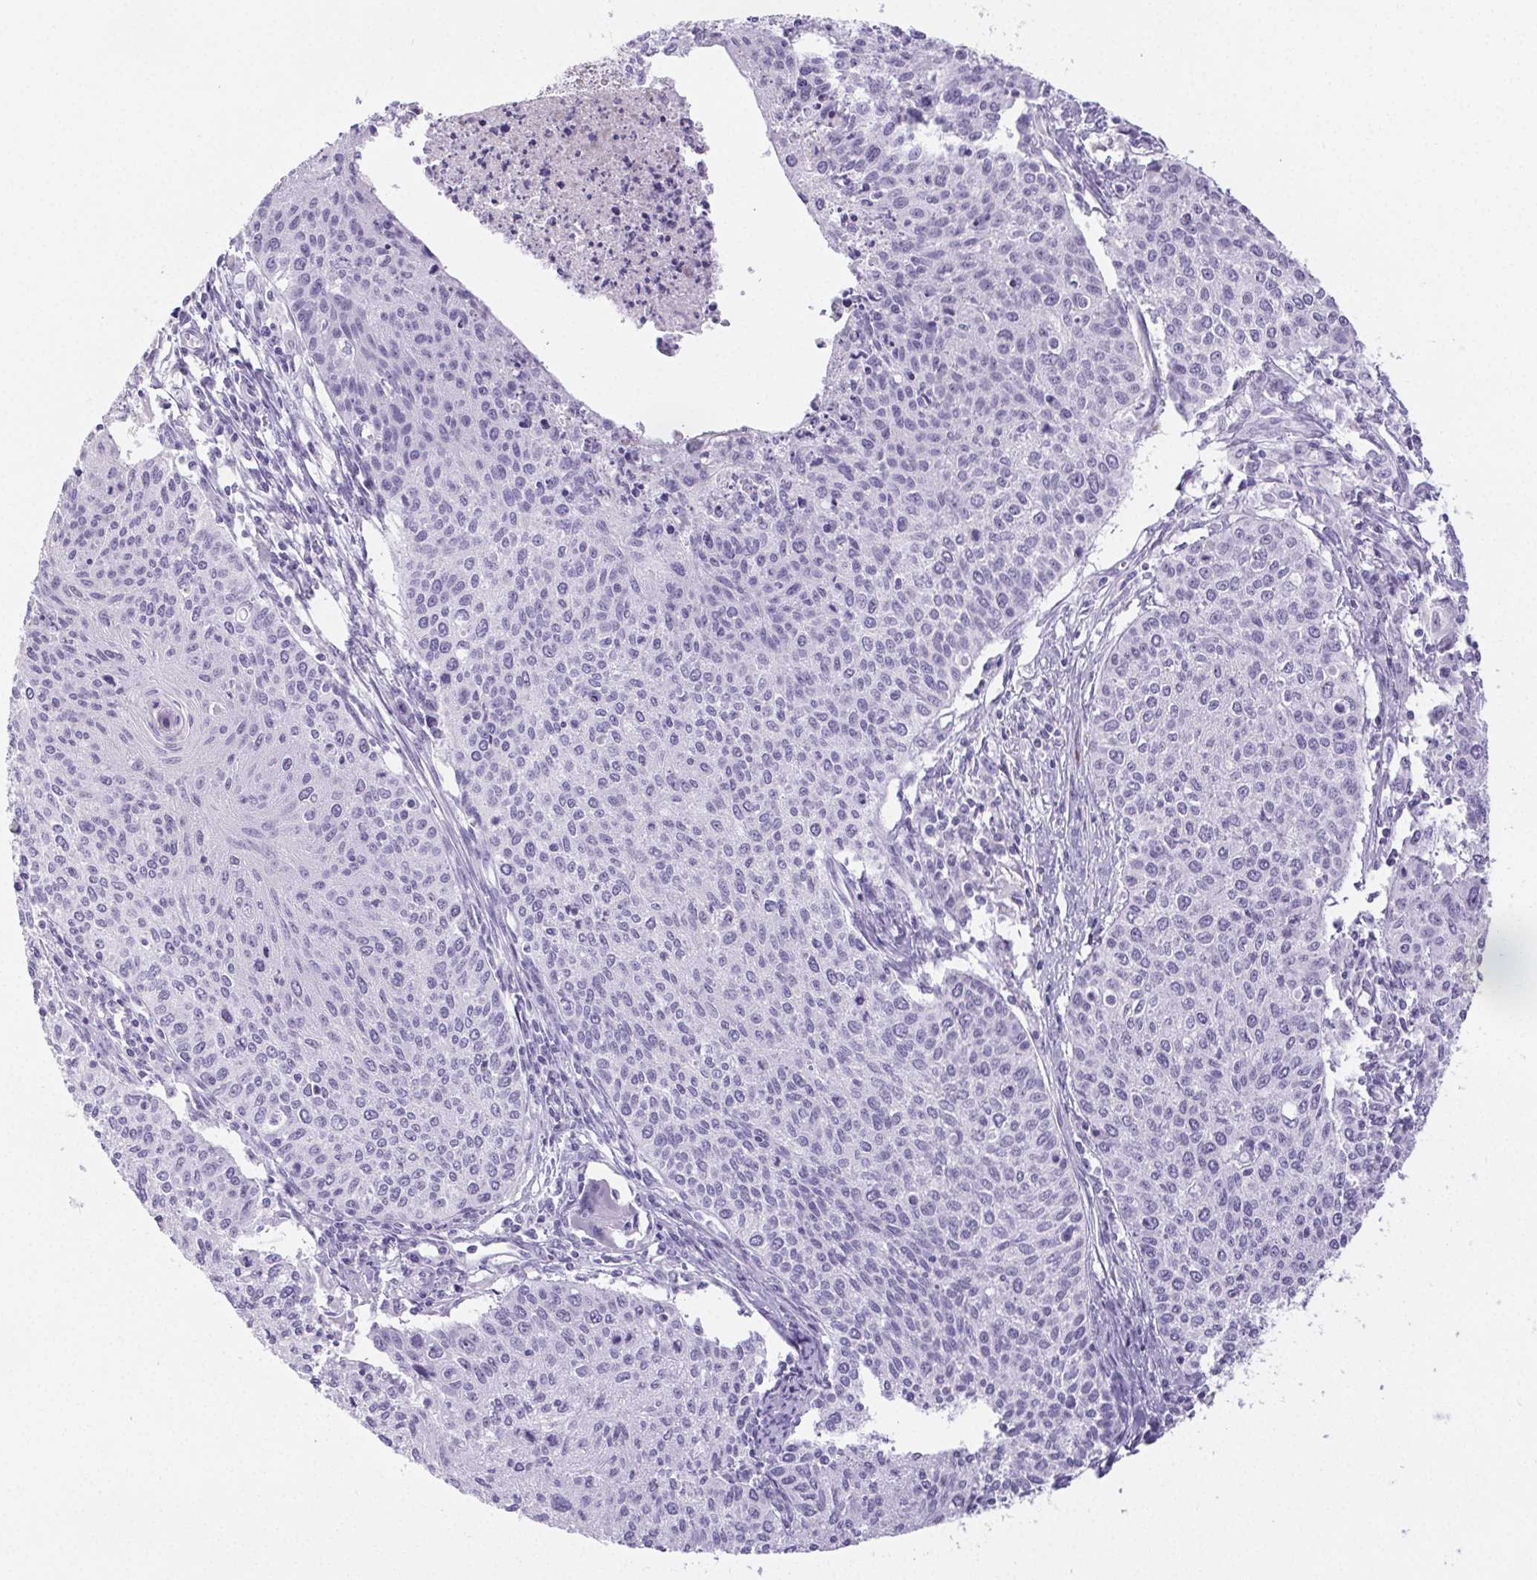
{"staining": {"intensity": "negative", "quantity": "none", "location": "none"}, "tissue": "cervical cancer", "cell_type": "Tumor cells", "image_type": "cancer", "snomed": [{"axis": "morphology", "description": "Squamous cell carcinoma, NOS"}, {"axis": "topography", "description": "Cervix"}], "caption": "Cervical cancer was stained to show a protein in brown. There is no significant staining in tumor cells. (DAB (3,3'-diaminobenzidine) IHC, high magnification).", "gene": "ST8SIA3", "patient": {"sex": "female", "age": 38}}